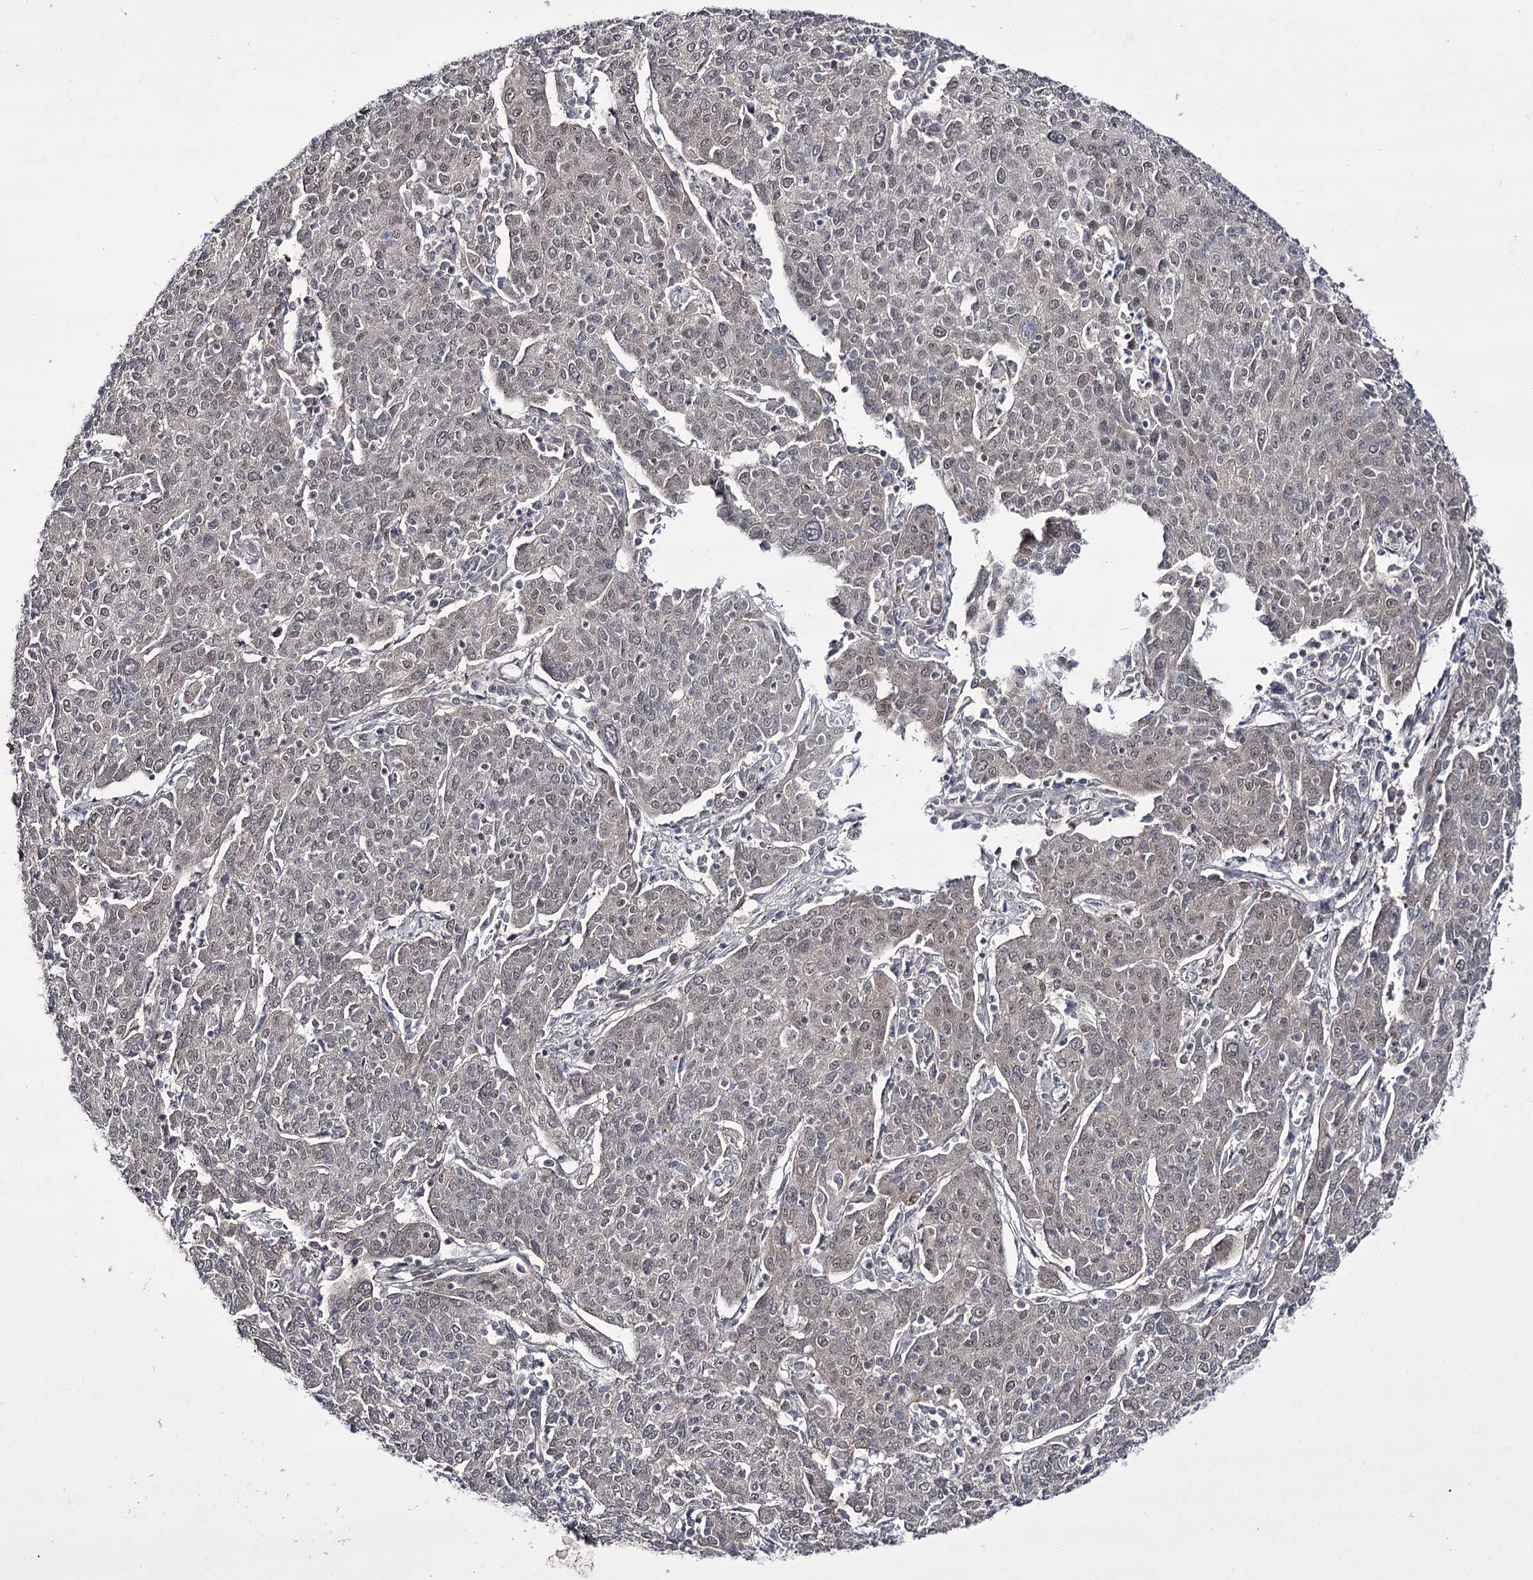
{"staining": {"intensity": "weak", "quantity": "25%-75%", "location": "nuclear"}, "tissue": "cervical cancer", "cell_type": "Tumor cells", "image_type": "cancer", "snomed": [{"axis": "morphology", "description": "Squamous cell carcinoma, NOS"}, {"axis": "topography", "description": "Cervix"}], "caption": "A brown stain shows weak nuclear positivity of a protein in cervical squamous cell carcinoma tumor cells. Nuclei are stained in blue.", "gene": "HOXC11", "patient": {"sex": "female", "age": 67}}